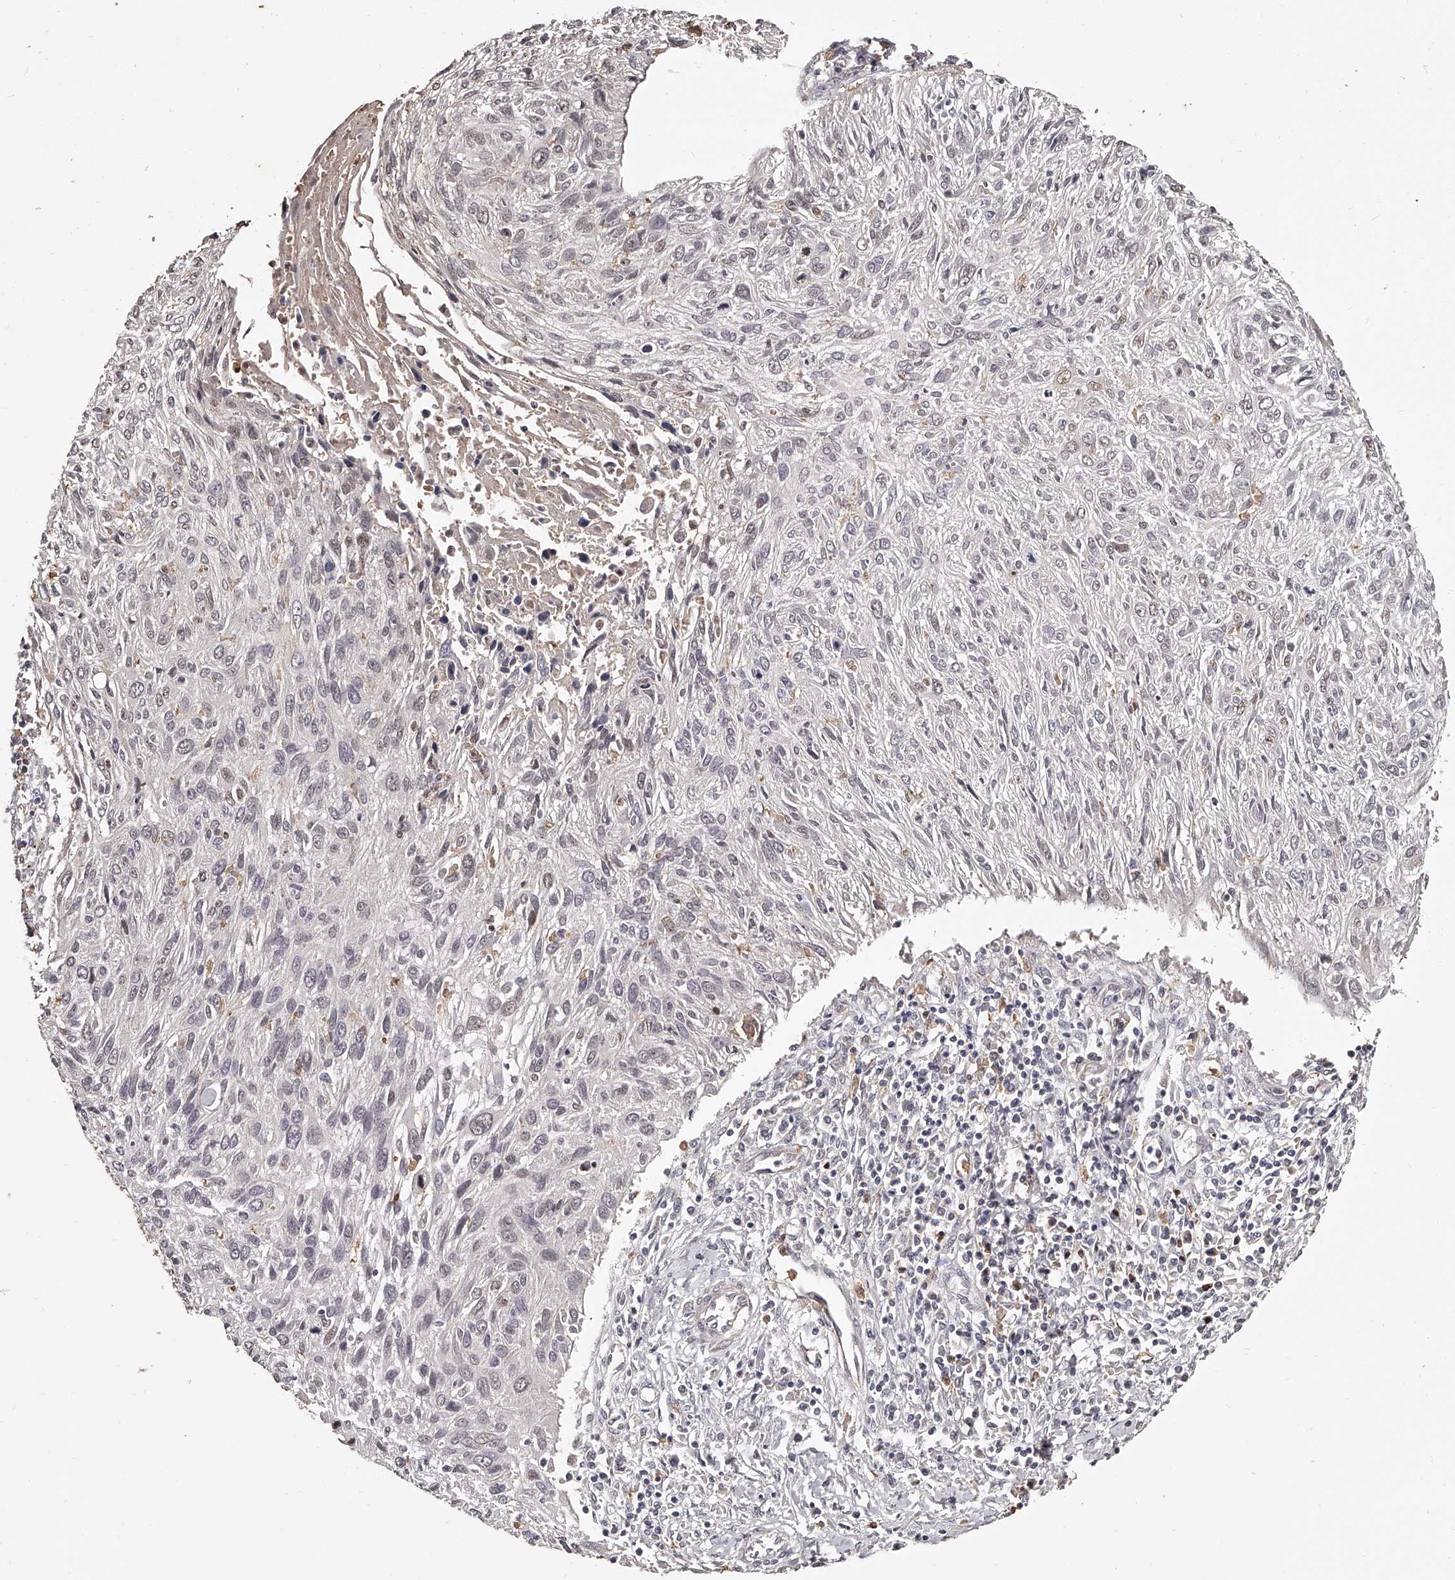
{"staining": {"intensity": "moderate", "quantity": "<25%", "location": "nuclear"}, "tissue": "cervical cancer", "cell_type": "Tumor cells", "image_type": "cancer", "snomed": [{"axis": "morphology", "description": "Squamous cell carcinoma, NOS"}, {"axis": "topography", "description": "Cervix"}], "caption": "Cervical squamous cell carcinoma stained with a protein marker shows moderate staining in tumor cells.", "gene": "URGCP", "patient": {"sex": "female", "age": 51}}